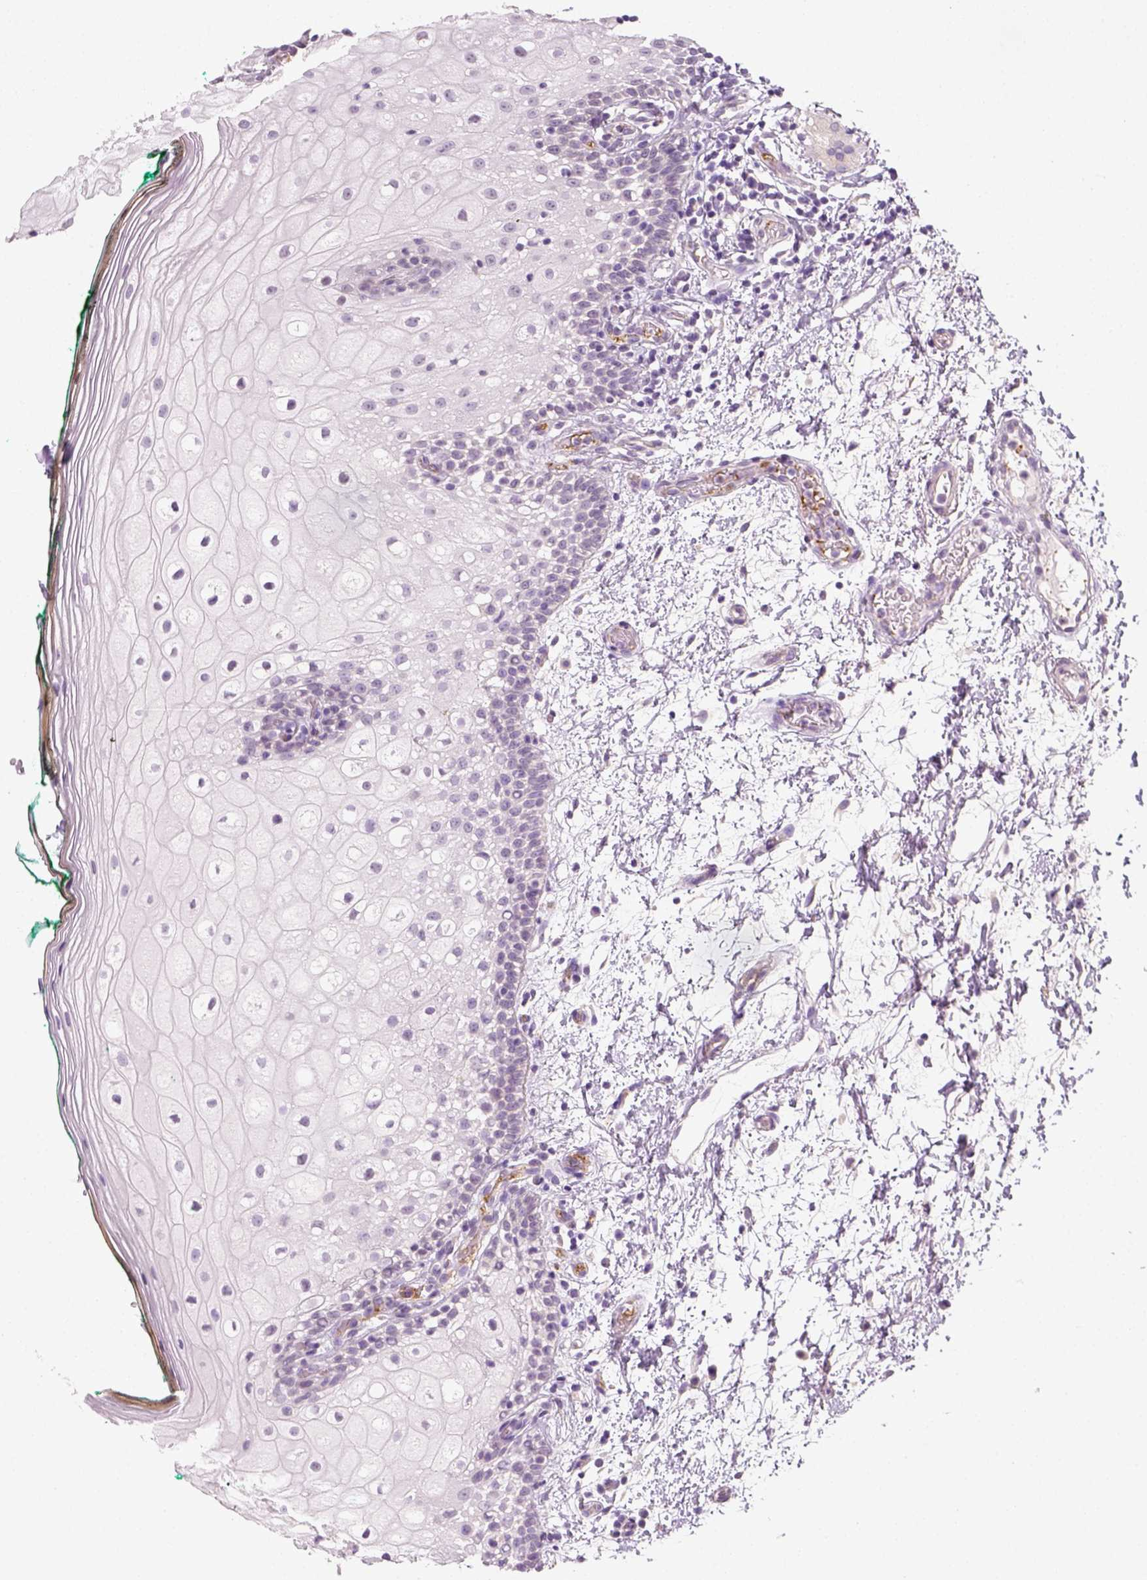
{"staining": {"intensity": "negative", "quantity": "none", "location": "none"}, "tissue": "oral mucosa", "cell_type": "Squamous epithelial cells", "image_type": "normal", "snomed": [{"axis": "morphology", "description": "Normal tissue, NOS"}, {"axis": "topography", "description": "Oral tissue"}], "caption": "High magnification brightfield microscopy of normal oral mucosa stained with DAB (brown) and counterstained with hematoxylin (blue): squamous epithelial cells show no significant positivity.", "gene": "FAM163B", "patient": {"sex": "female", "age": 83}}